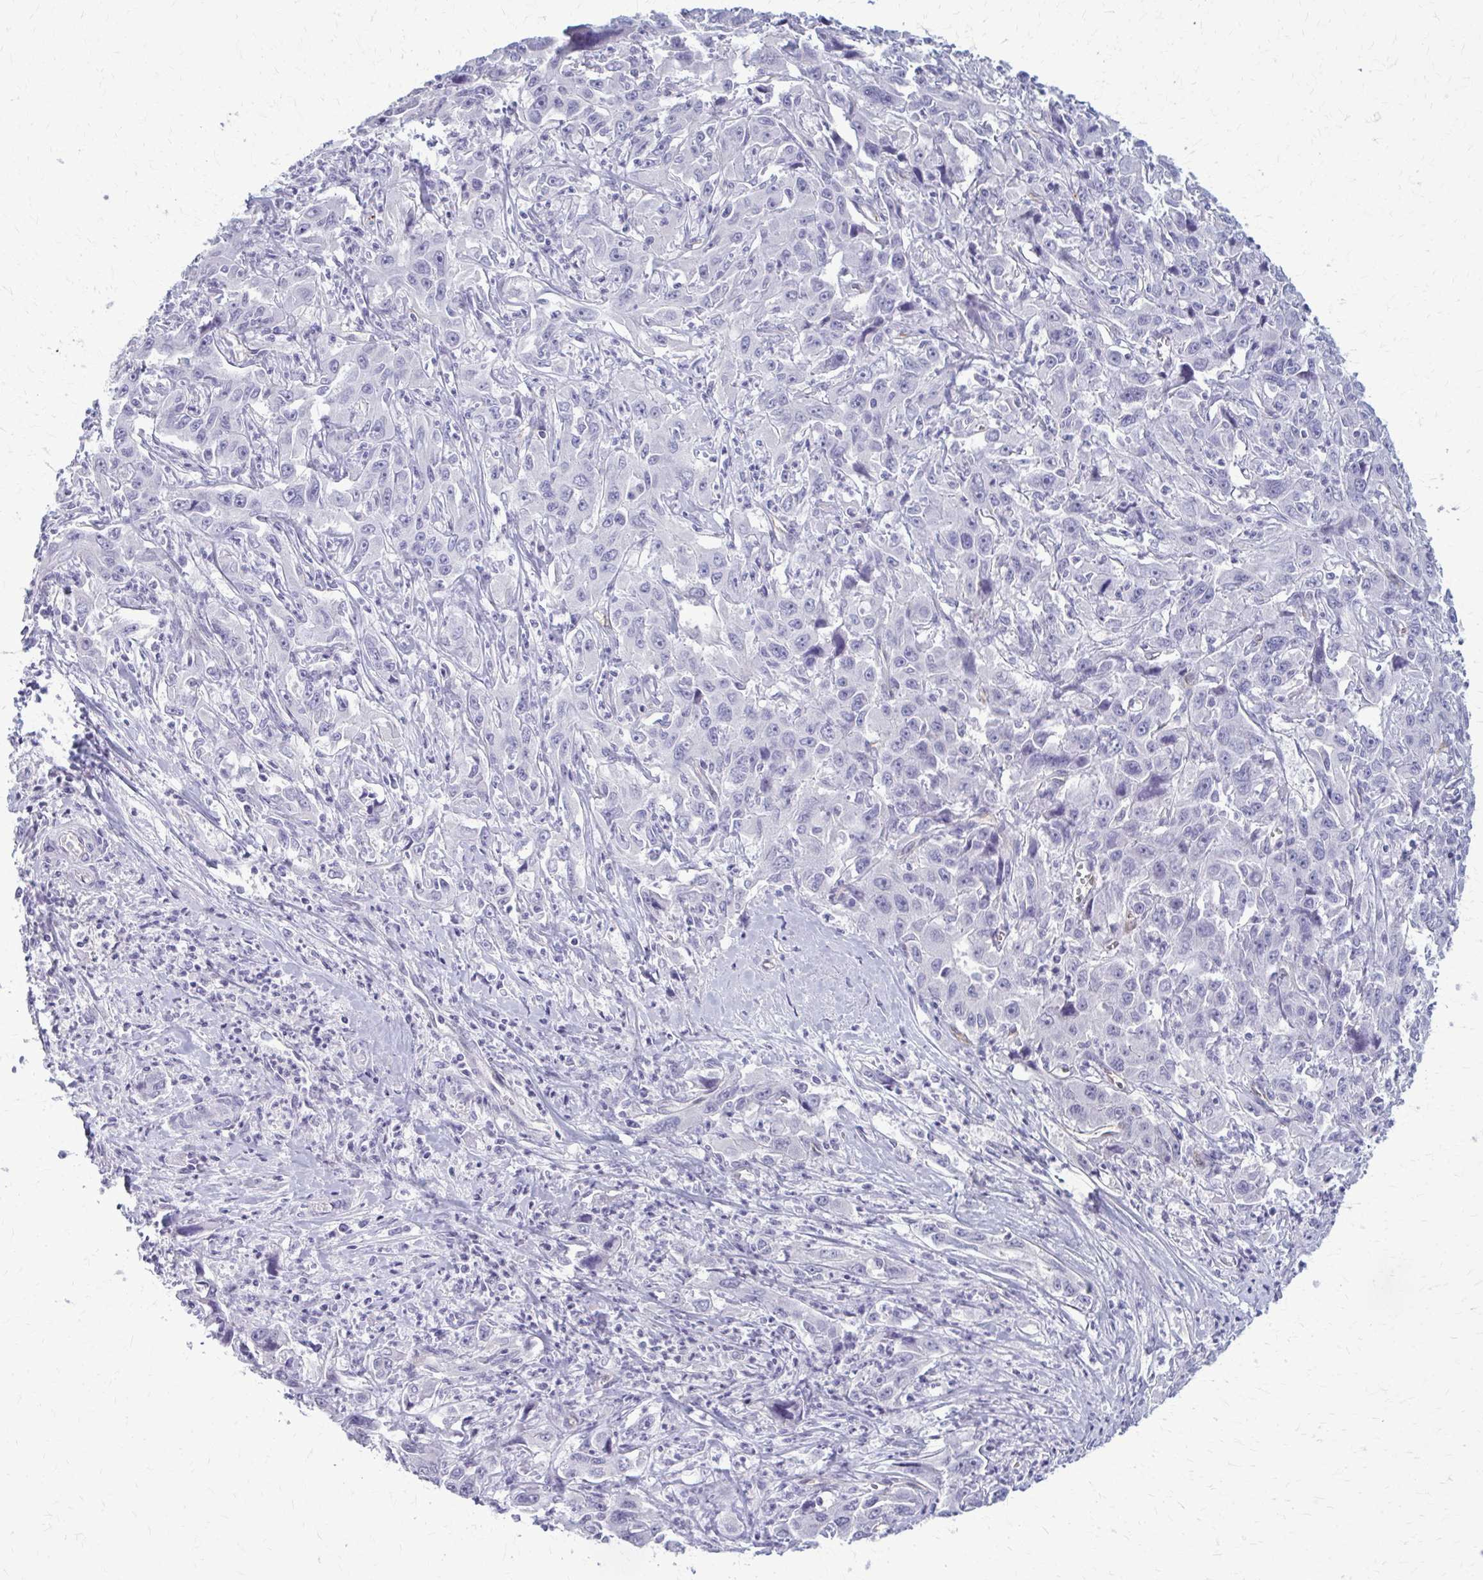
{"staining": {"intensity": "negative", "quantity": "none", "location": "none"}, "tissue": "liver cancer", "cell_type": "Tumor cells", "image_type": "cancer", "snomed": [{"axis": "morphology", "description": "Carcinoma, Hepatocellular, NOS"}, {"axis": "topography", "description": "Liver"}], "caption": "Histopathology image shows no protein staining in tumor cells of hepatocellular carcinoma (liver) tissue. (Immunohistochemistry (ihc), brightfield microscopy, high magnification).", "gene": "CASQ2", "patient": {"sex": "male", "age": 63}}